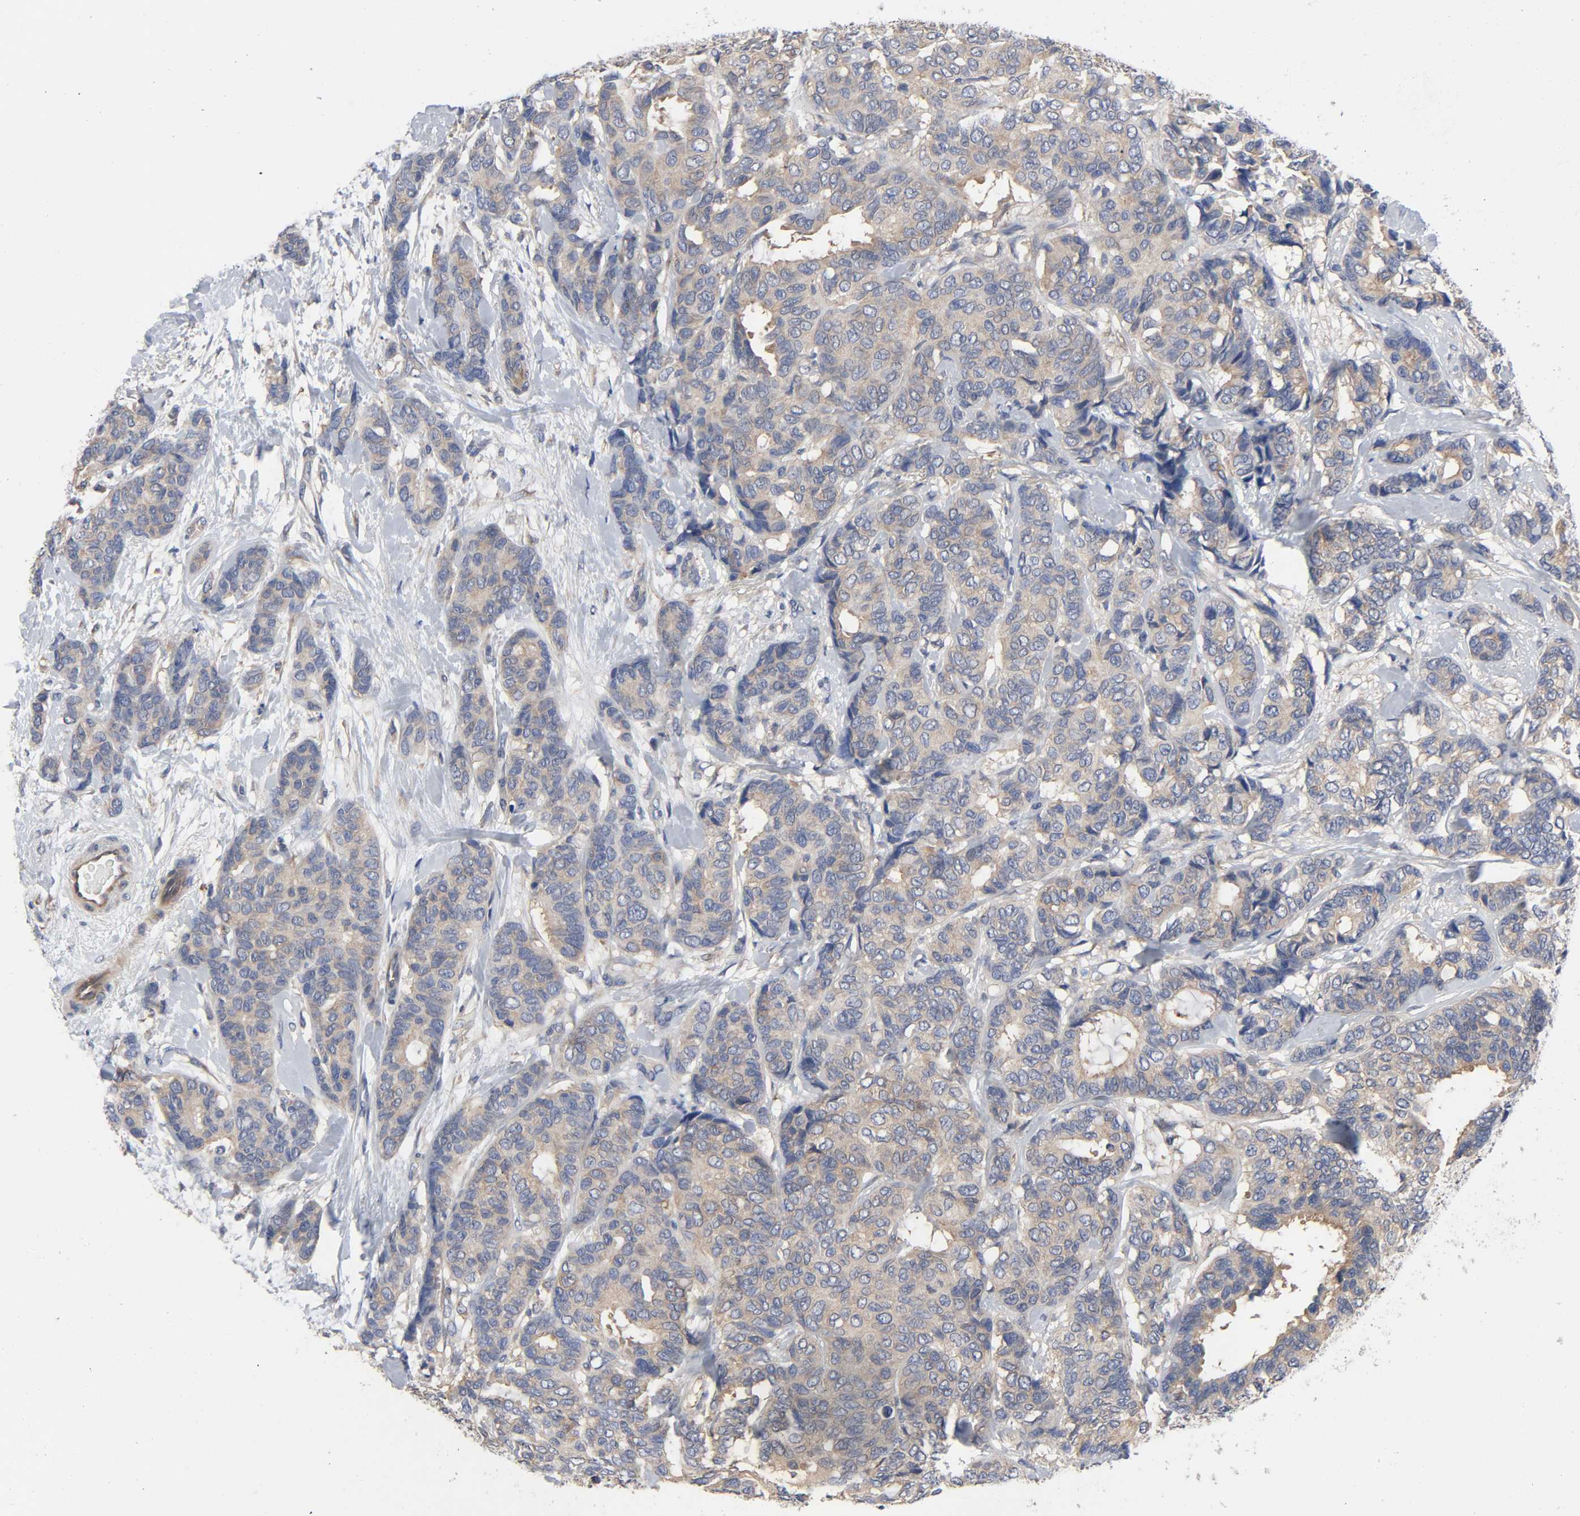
{"staining": {"intensity": "moderate", "quantity": ">75%", "location": "cytoplasmic/membranous"}, "tissue": "breast cancer", "cell_type": "Tumor cells", "image_type": "cancer", "snomed": [{"axis": "morphology", "description": "Duct carcinoma"}, {"axis": "topography", "description": "Breast"}], "caption": "A brown stain shows moderate cytoplasmic/membranous expression of a protein in breast cancer tumor cells. (Brightfield microscopy of DAB IHC at high magnification).", "gene": "DYNLT3", "patient": {"sex": "female", "age": 87}}